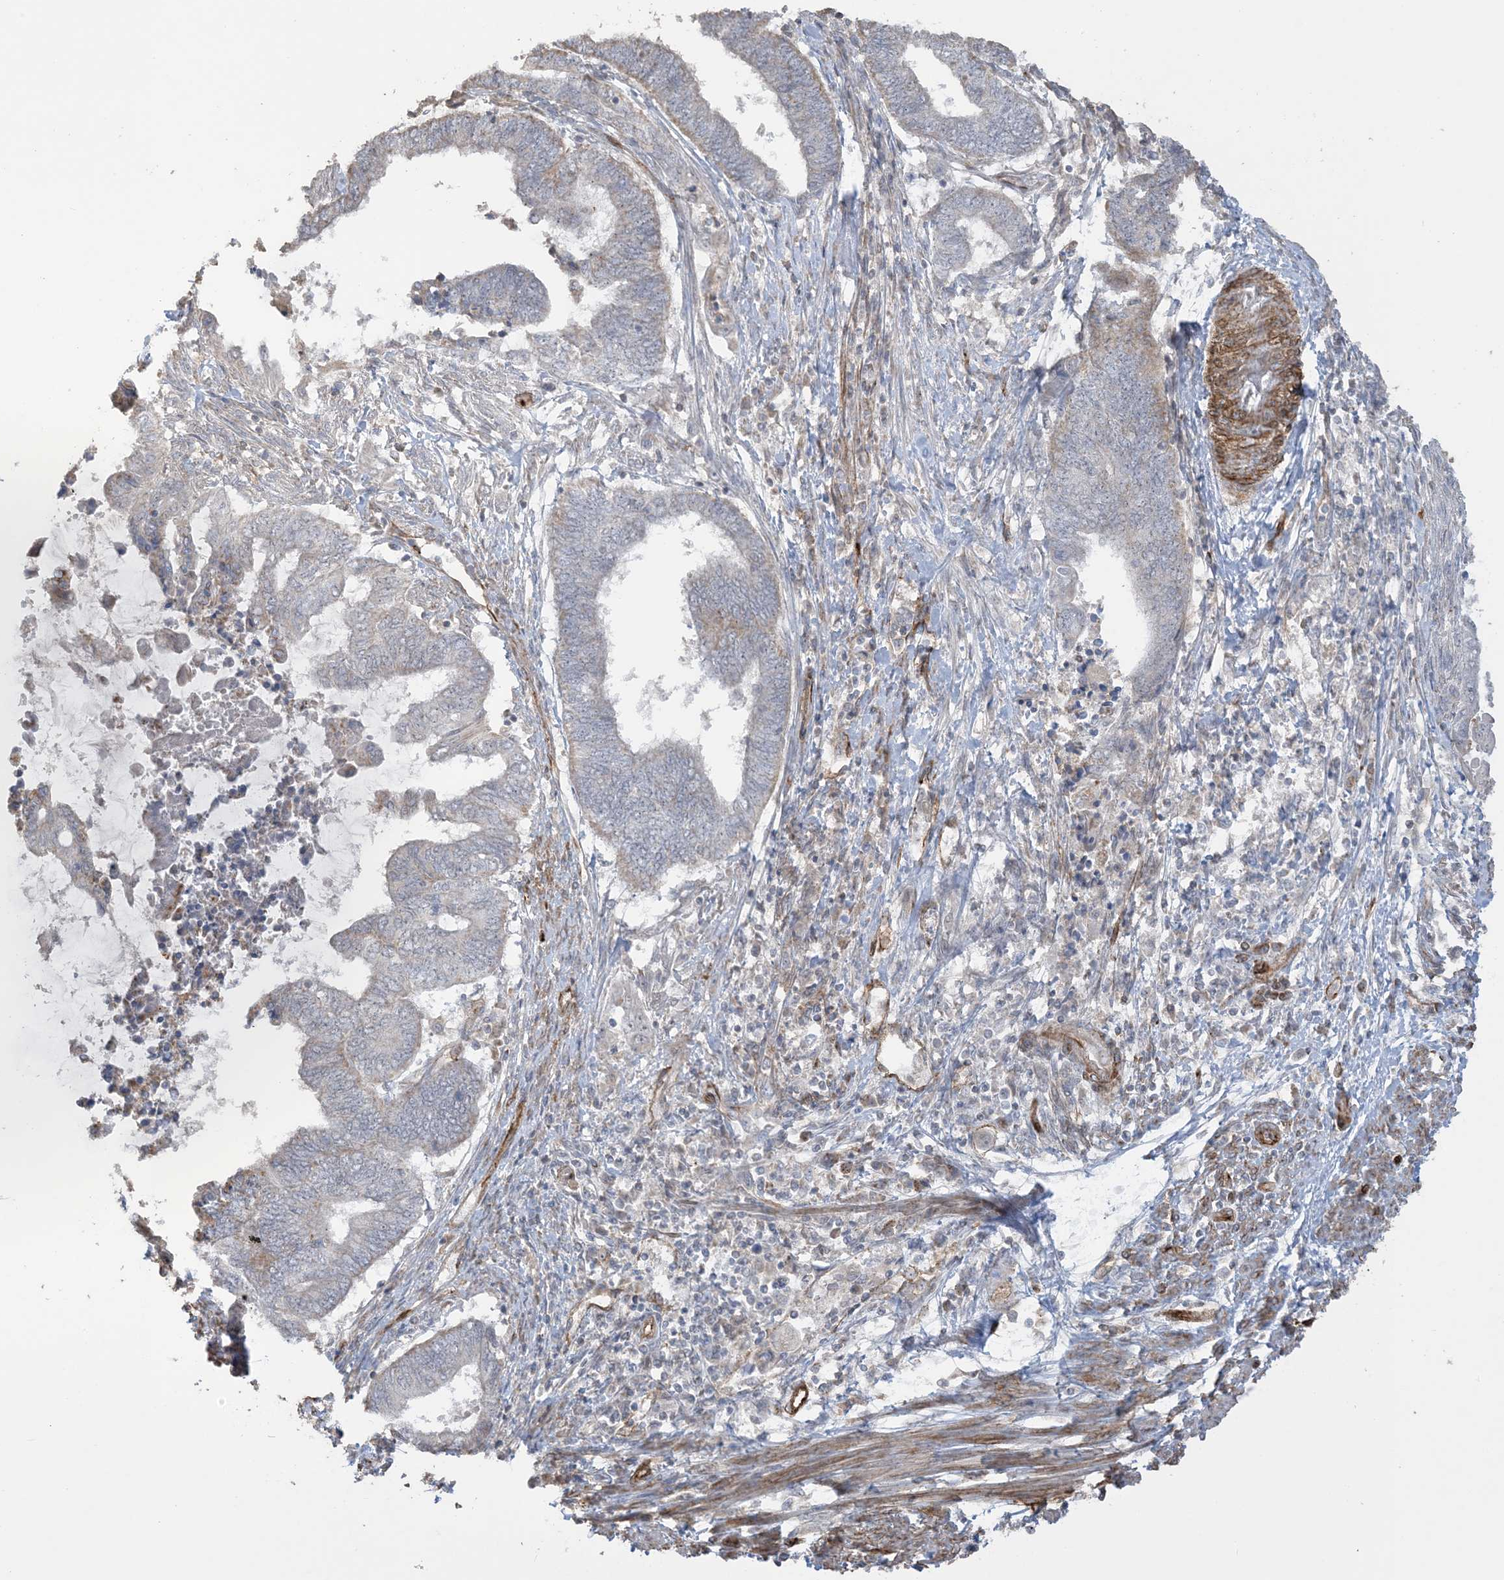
{"staining": {"intensity": "negative", "quantity": "none", "location": "none"}, "tissue": "endometrial cancer", "cell_type": "Tumor cells", "image_type": "cancer", "snomed": [{"axis": "morphology", "description": "Adenocarcinoma, NOS"}, {"axis": "topography", "description": "Uterus"}, {"axis": "topography", "description": "Endometrium"}], "caption": "High power microscopy photomicrograph of an immunohistochemistry (IHC) micrograph of endometrial cancer (adenocarcinoma), revealing no significant expression in tumor cells.", "gene": "AGA", "patient": {"sex": "female", "age": 70}}